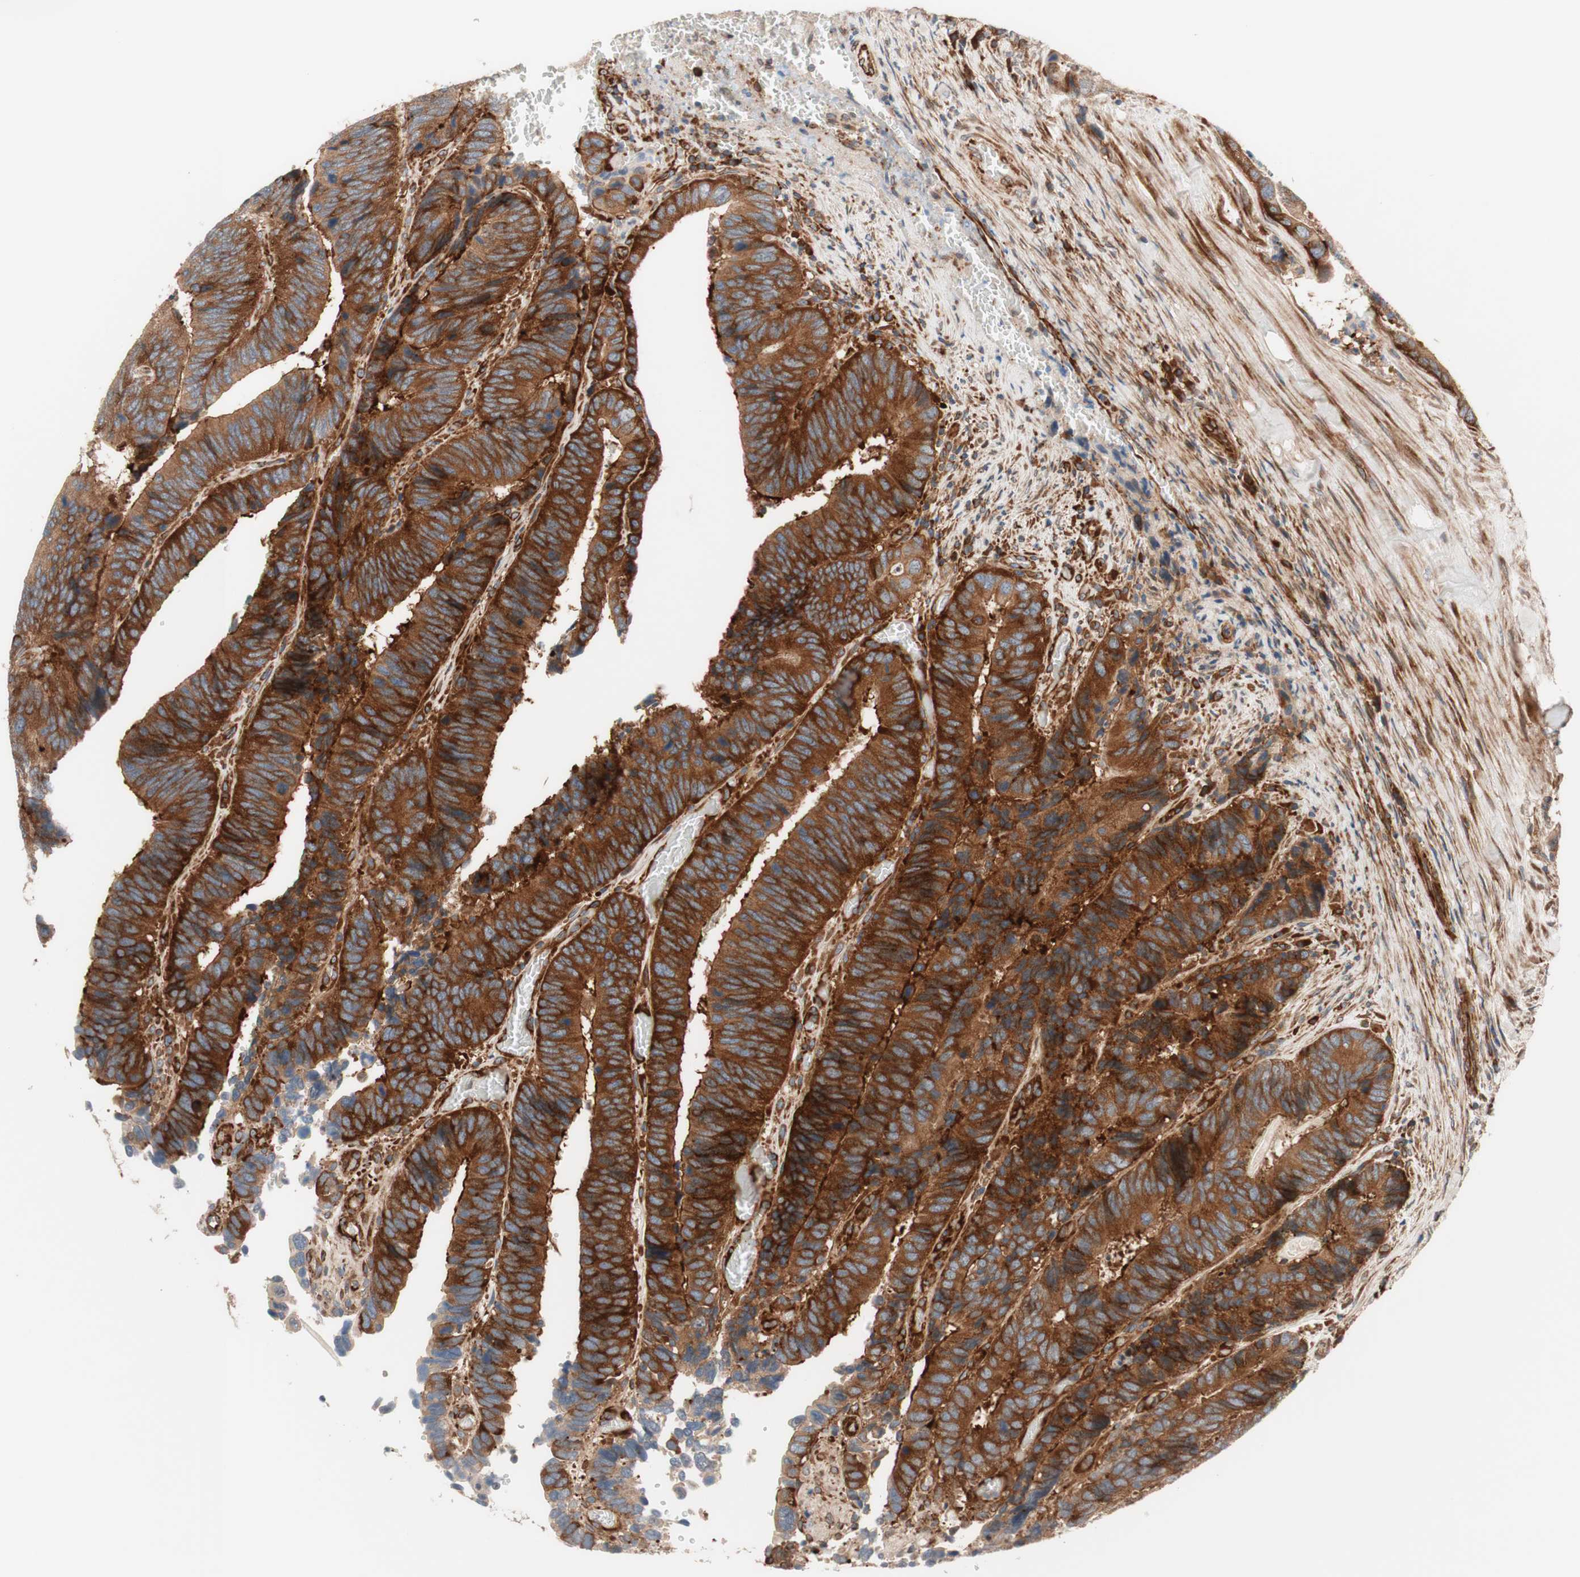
{"staining": {"intensity": "strong", "quantity": ">75%", "location": "cytoplasmic/membranous"}, "tissue": "colorectal cancer", "cell_type": "Tumor cells", "image_type": "cancer", "snomed": [{"axis": "morphology", "description": "Adenocarcinoma, NOS"}, {"axis": "topography", "description": "Colon"}], "caption": "DAB immunohistochemical staining of colorectal cancer exhibits strong cytoplasmic/membranous protein staining in about >75% of tumor cells.", "gene": "CCN4", "patient": {"sex": "male", "age": 72}}